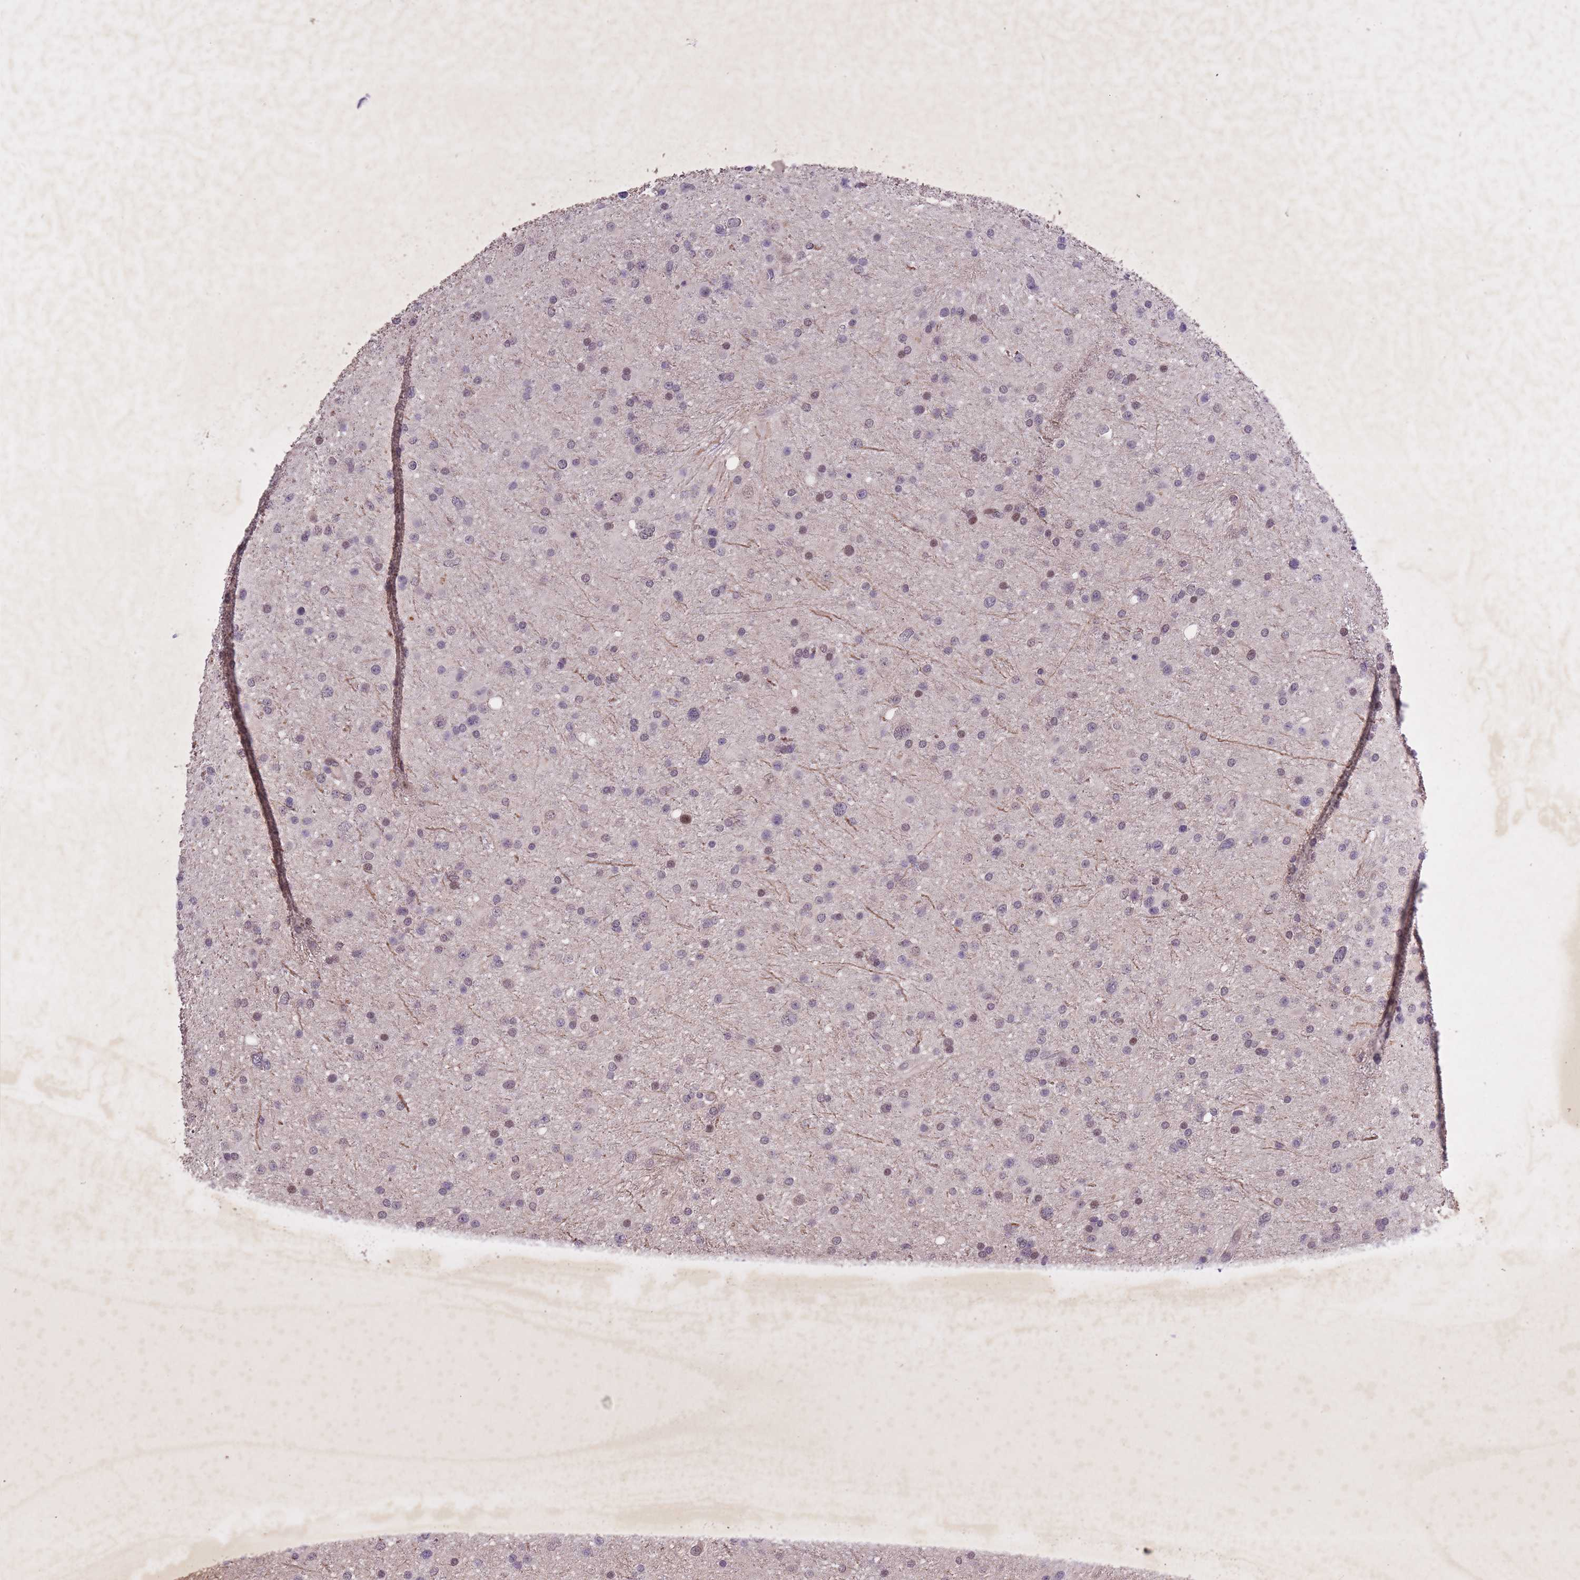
{"staining": {"intensity": "weak", "quantity": "<25%", "location": "nuclear"}, "tissue": "glioma", "cell_type": "Tumor cells", "image_type": "cancer", "snomed": [{"axis": "morphology", "description": "Glioma, malignant, Low grade"}, {"axis": "topography", "description": "Brain"}], "caption": "A high-resolution image shows immunohistochemistry staining of malignant low-grade glioma, which reveals no significant staining in tumor cells.", "gene": "CBX6", "patient": {"sex": "female", "age": 32}}